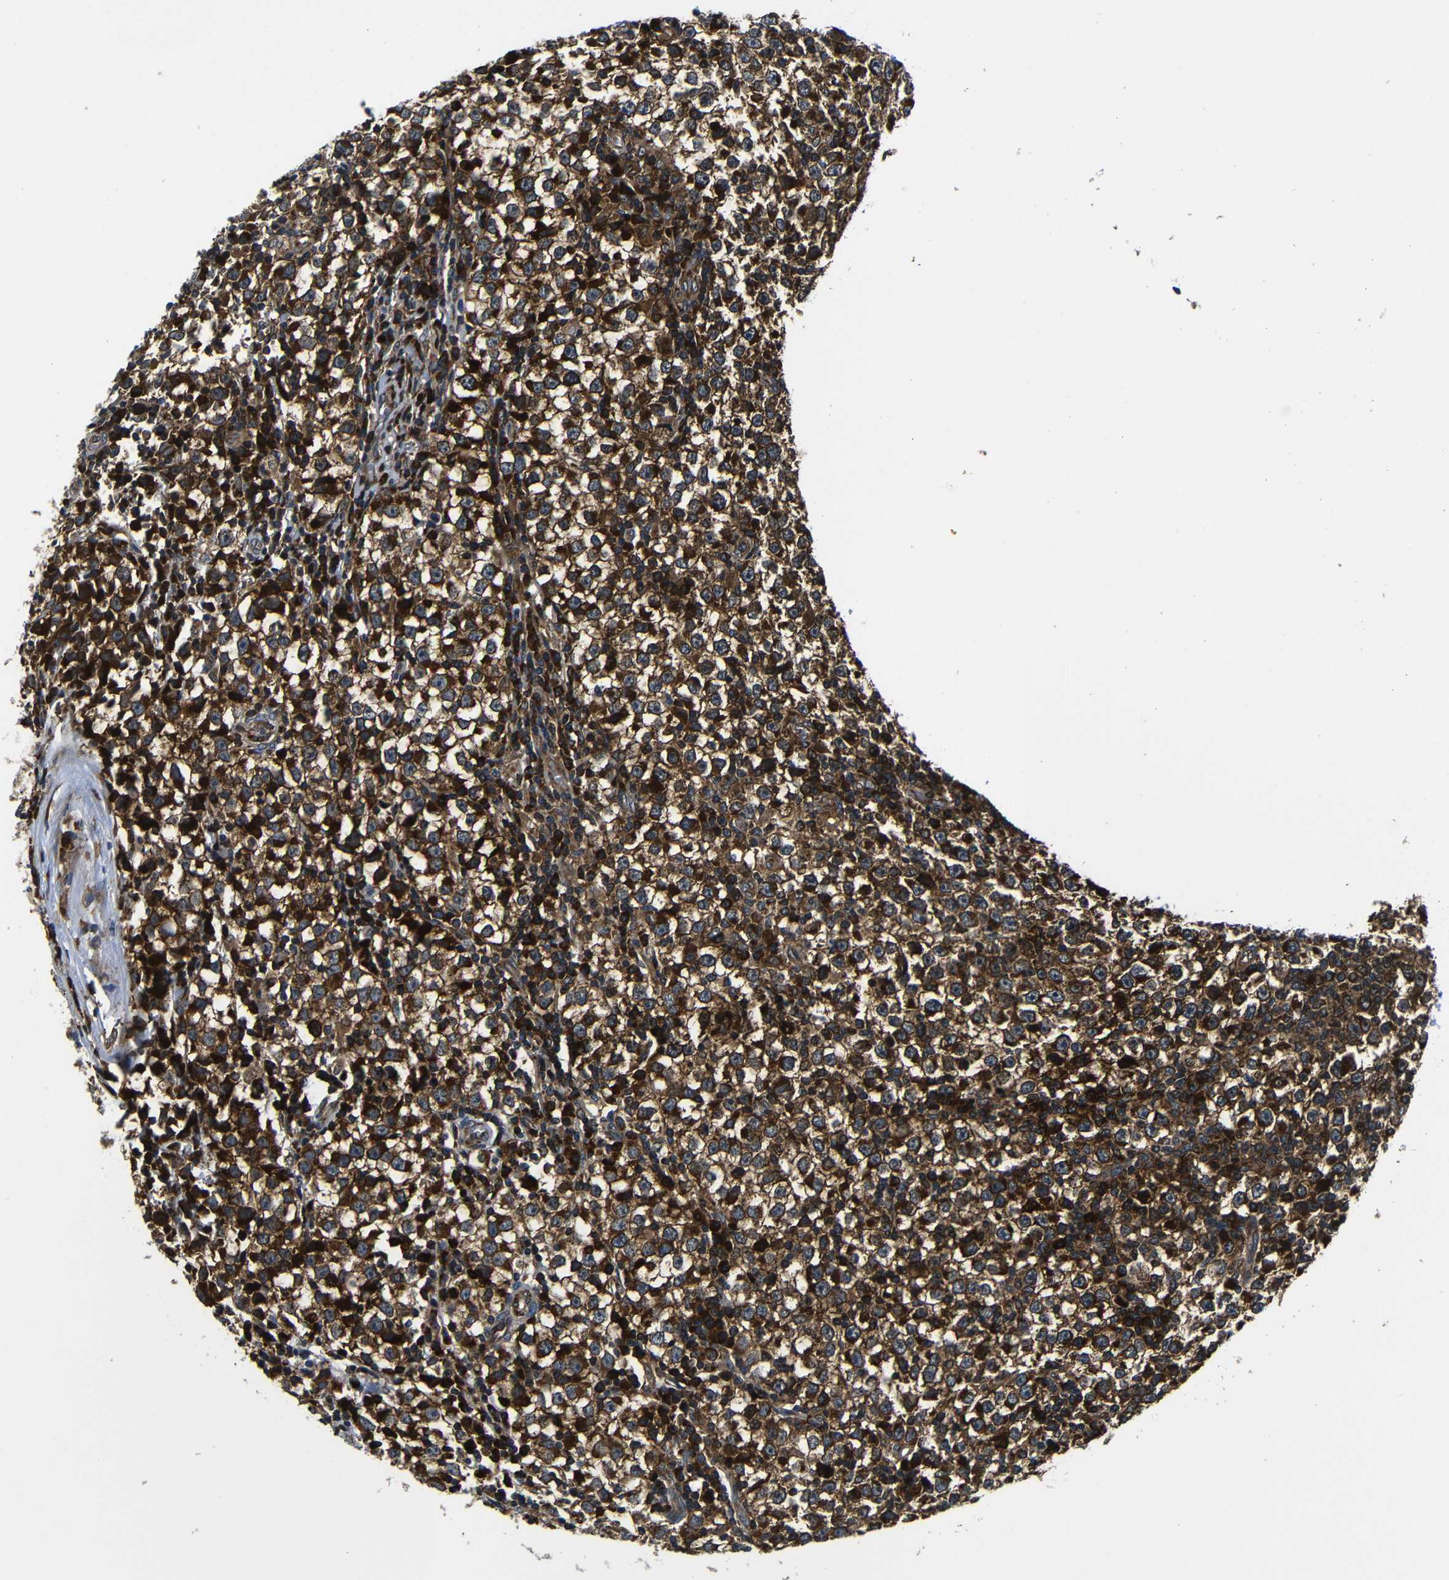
{"staining": {"intensity": "strong", "quantity": ">75%", "location": "cytoplasmic/membranous"}, "tissue": "testis cancer", "cell_type": "Tumor cells", "image_type": "cancer", "snomed": [{"axis": "morphology", "description": "Seminoma, NOS"}, {"axis": "topography", "description": "Testis"}], "caption": "This is an image of IHC staining of testis cancer (seminoma), which shows strong positivity in the cytoplasmic/membranous of tumor cells.", "gene": "ABCE1", "patient": {"sex": "male", "age": 65}}